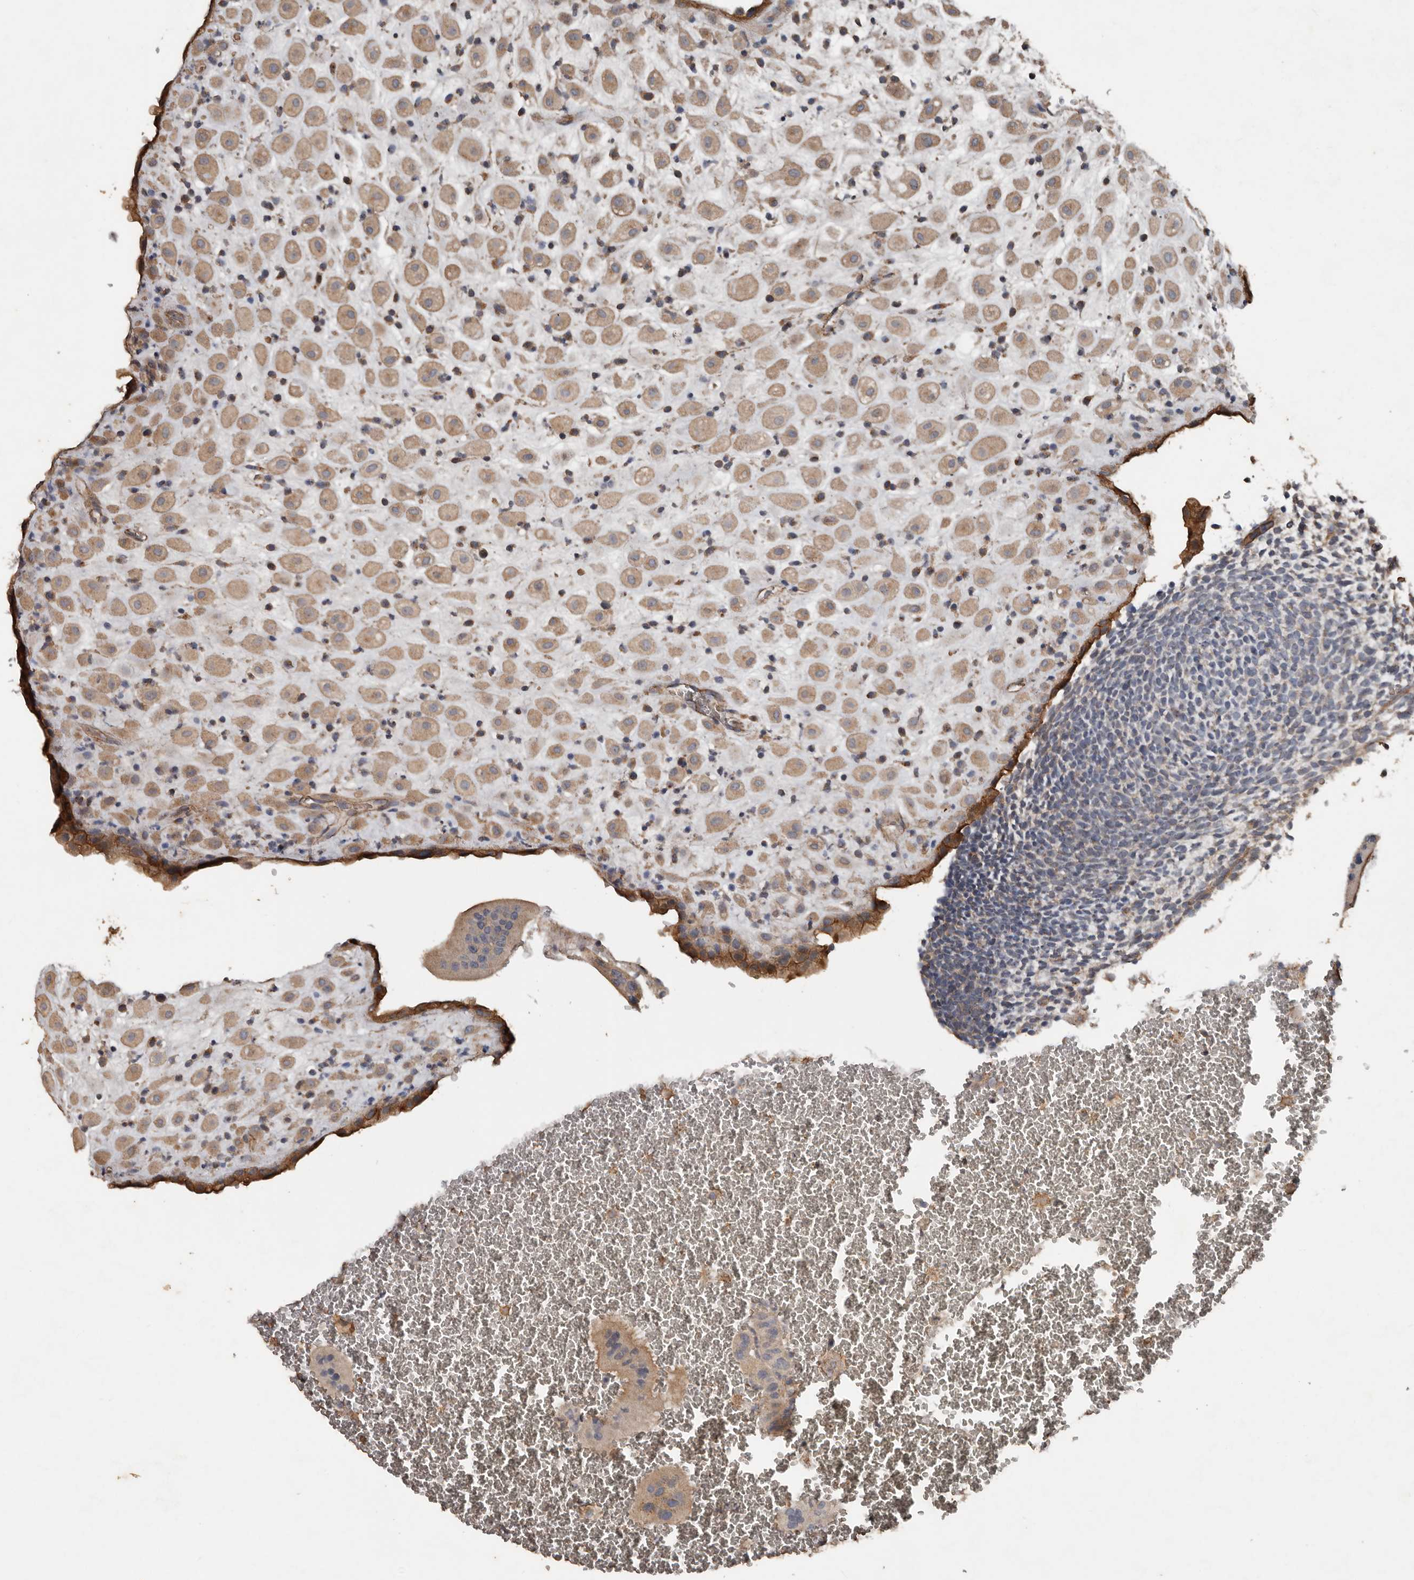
{"staining": {"intensity": "moderate", "quantity": ">75%", "location": "cytoplasmic/membranous"}, "tissue": "placenta", "cell_type": "Decidual cells", "image_type": "normal", "snomed": [{"axis": "morphology", "description": "Normal tissue, NOS"}, {"axis": "topography", "description": "Placenta"}], "caption": "A high-resolution image shows immunohistochemistry (IHC) staining of benign placenta, which demonstrates moderate cytoplasmic/membranous staining in approximately >75% of decidual cells.", "gene": "HYAL4", "patient": {"sex": "female", "age": 35}}